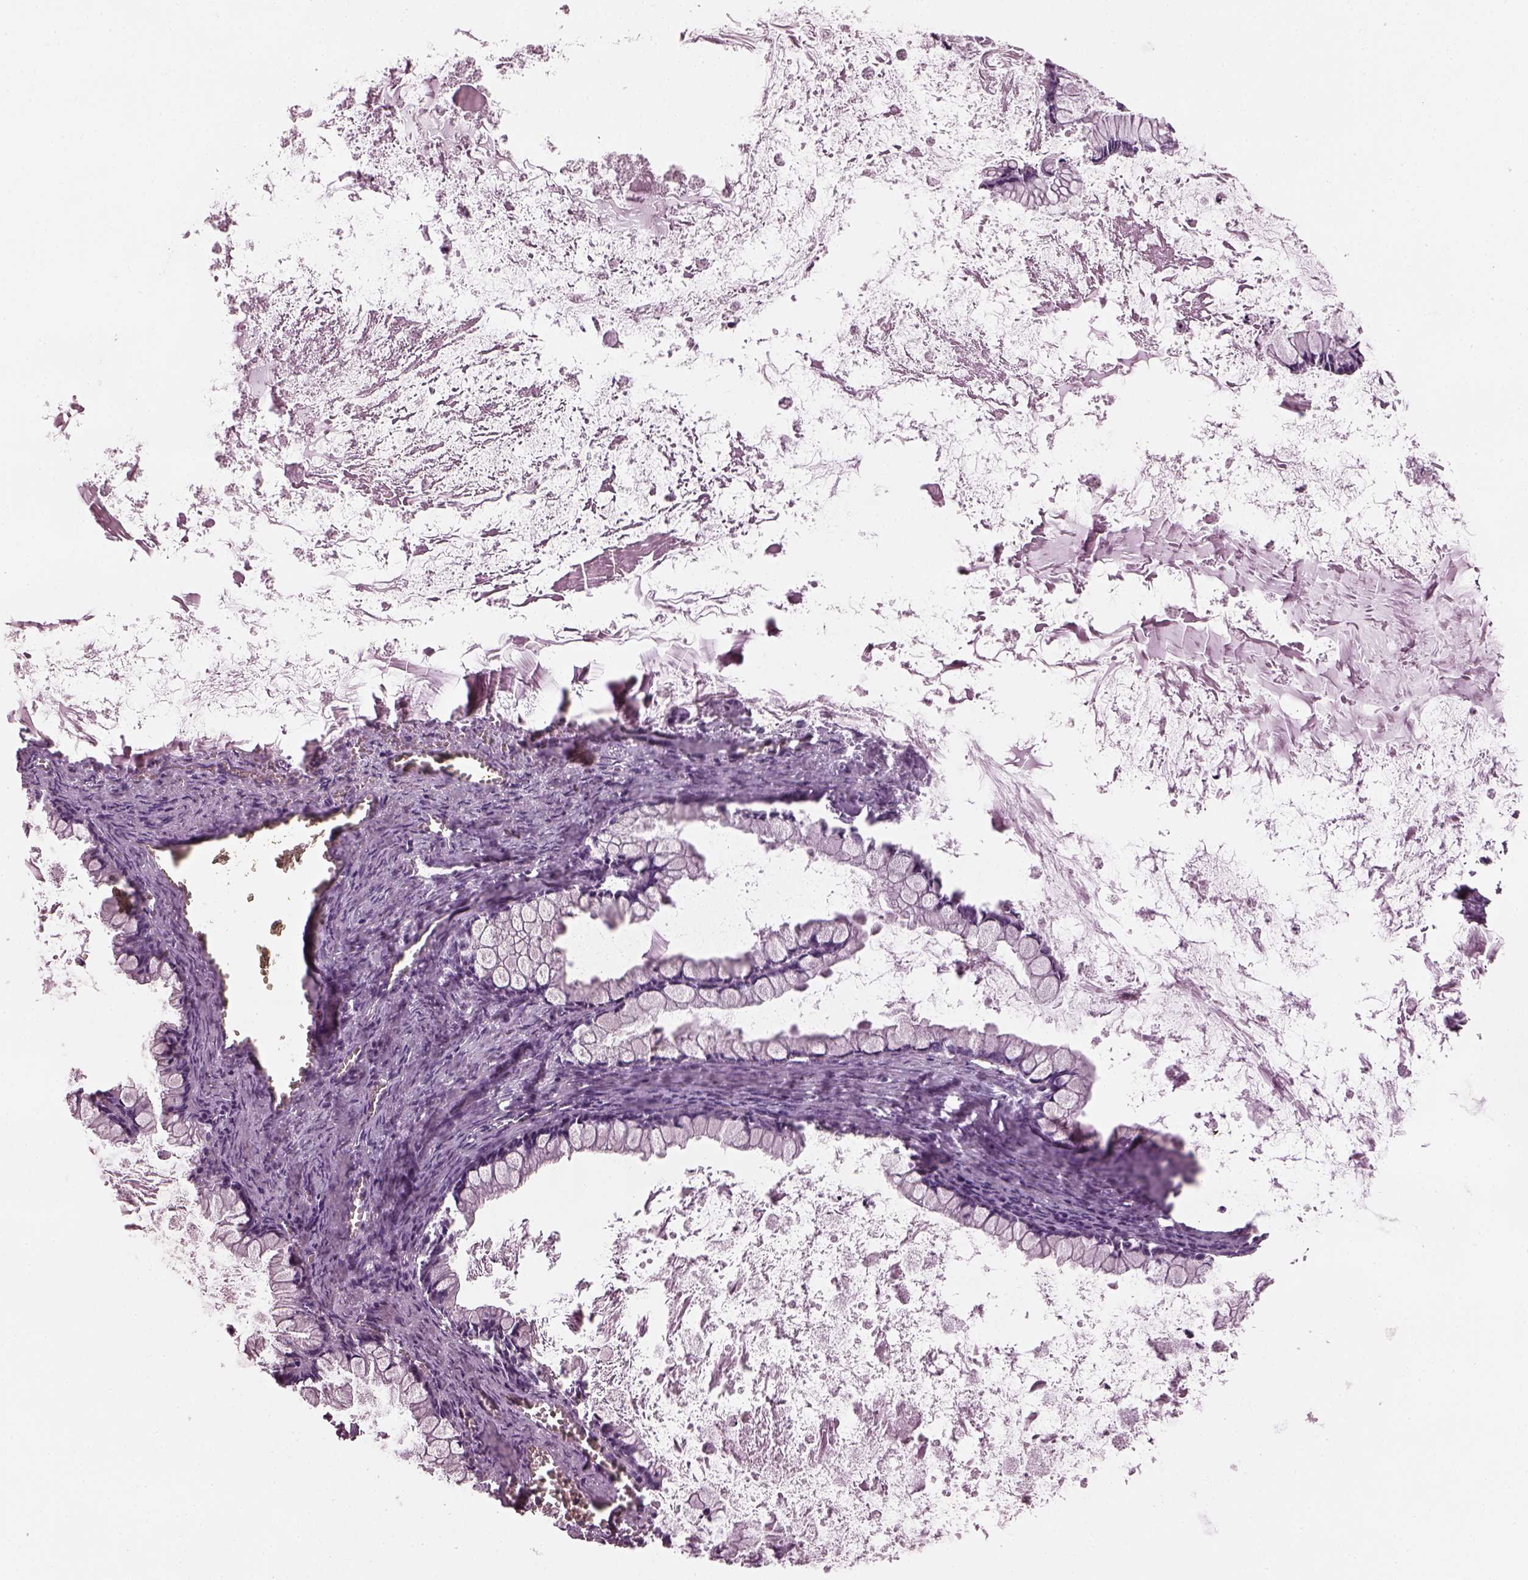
{"staining": {"intensity": "negative", "quantity": "none", "location": "none"}, "tissue": "ovarian cancer", "cell_type": "Tumor cells", "image_type": "cancer", "snomed": [{"axis": "morphology", "description": "Cystadenocarcinoma, mucinous, NOS"}, {"axis": "topography", "description": "Ovary"}], "caption": "This micrograph is of mucinous cystadenocarcinoma (ovarian) stained with IHC to label a protein in brown with the nuclei are counter-stained blue. There is no positivity in tumor cells.", "gene": "PDC", "patient": {"sex": "female", "age": 67}}